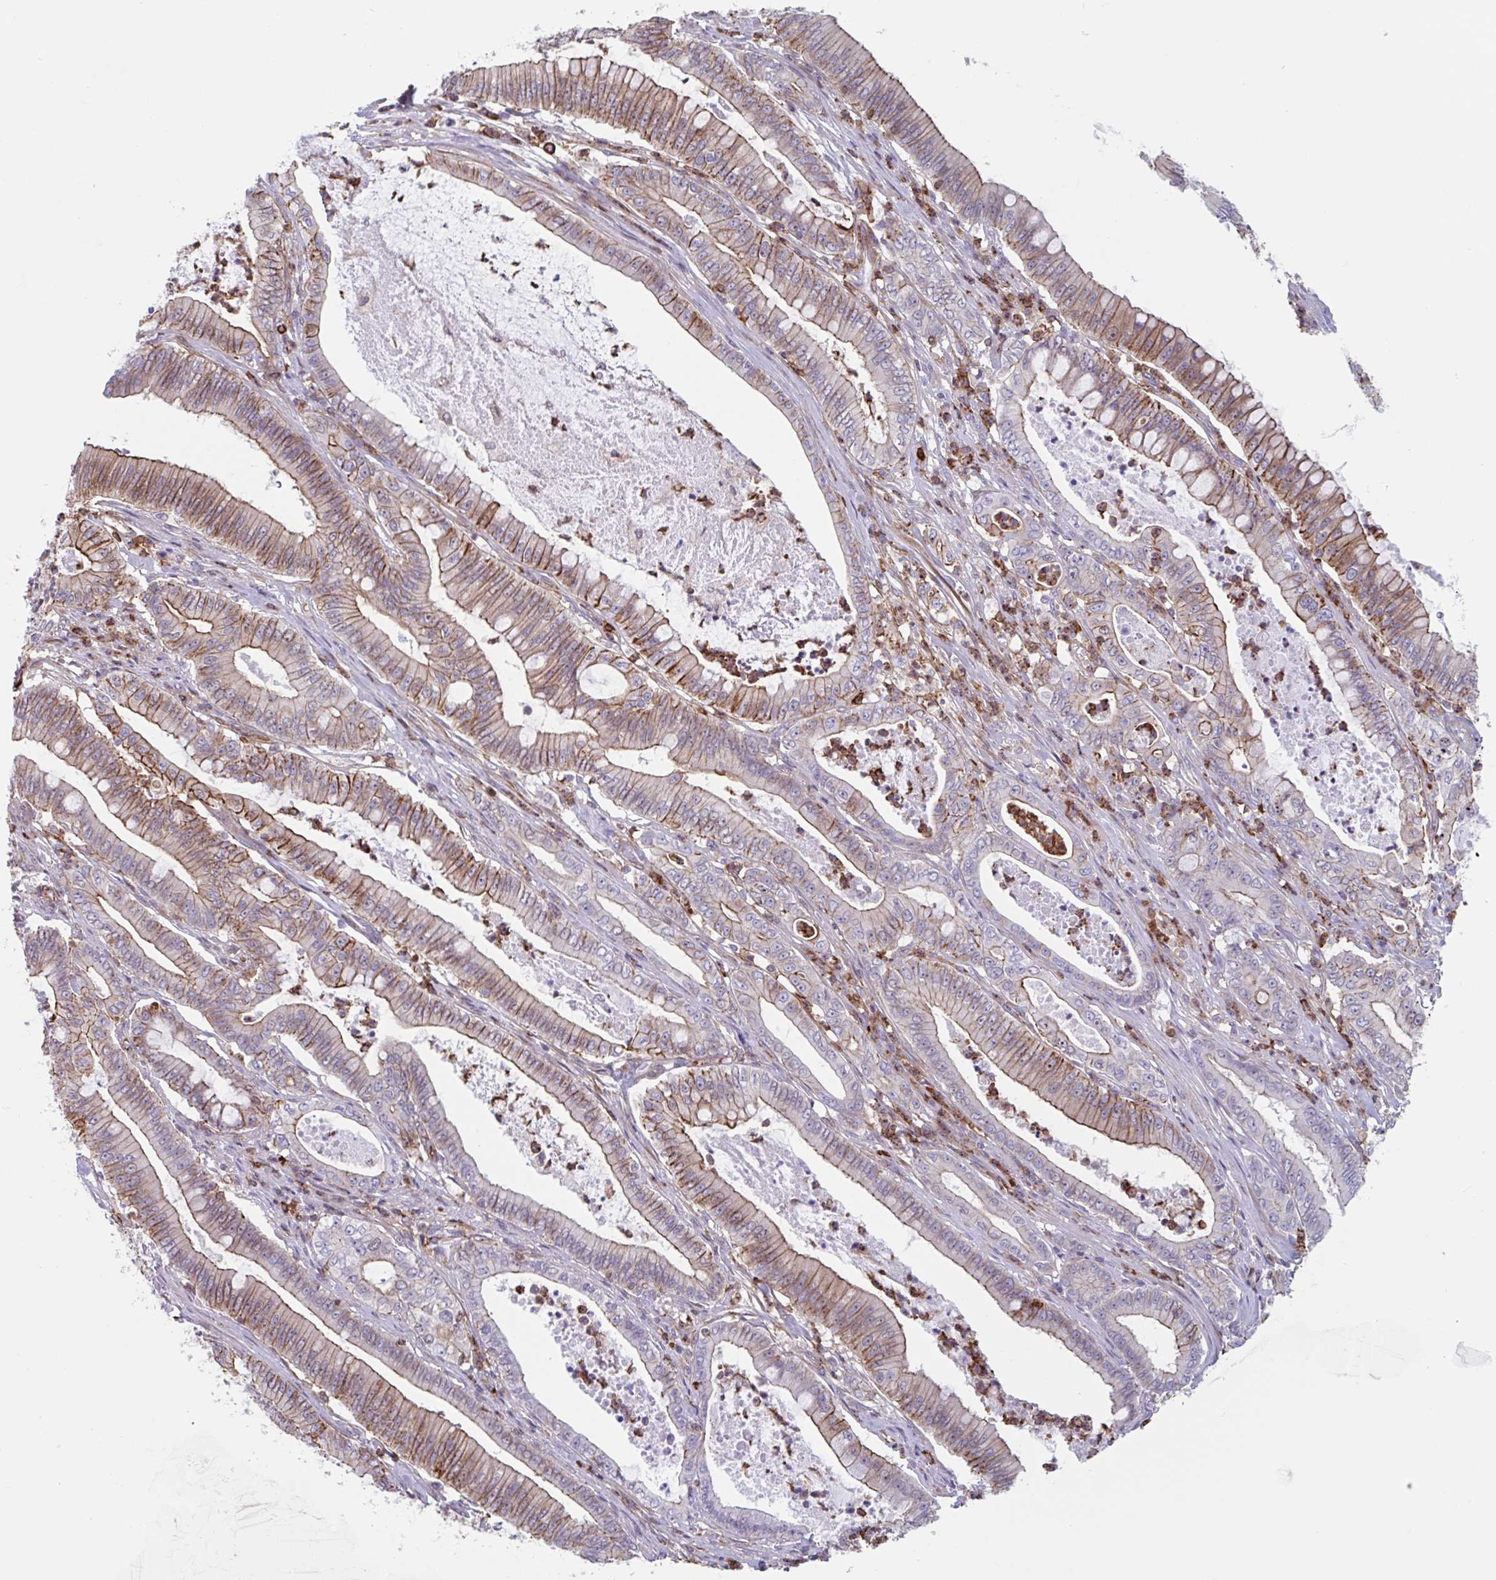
{"staining": {"intensity": "moderate", "quantity": ">75%", "location": "cytoplasmic/membranous"}, "tissue": "pancreatic cancer", "cell_type": "Tumor cells", "image_type": "cancer", "snomed": [{"axis": "morphology", "description": "Adenocarcinoma, NOS"}, {"axis": "topography", "description": "Pancreas"}], "caption": "Tumor cells reveal moderate cytoplasmic/membranous expression in approximately >75% of cells in adenocarcinoma (pancreatic).", "gene": "EFHD1", "patient": {"sex": "male", "age": 71}}